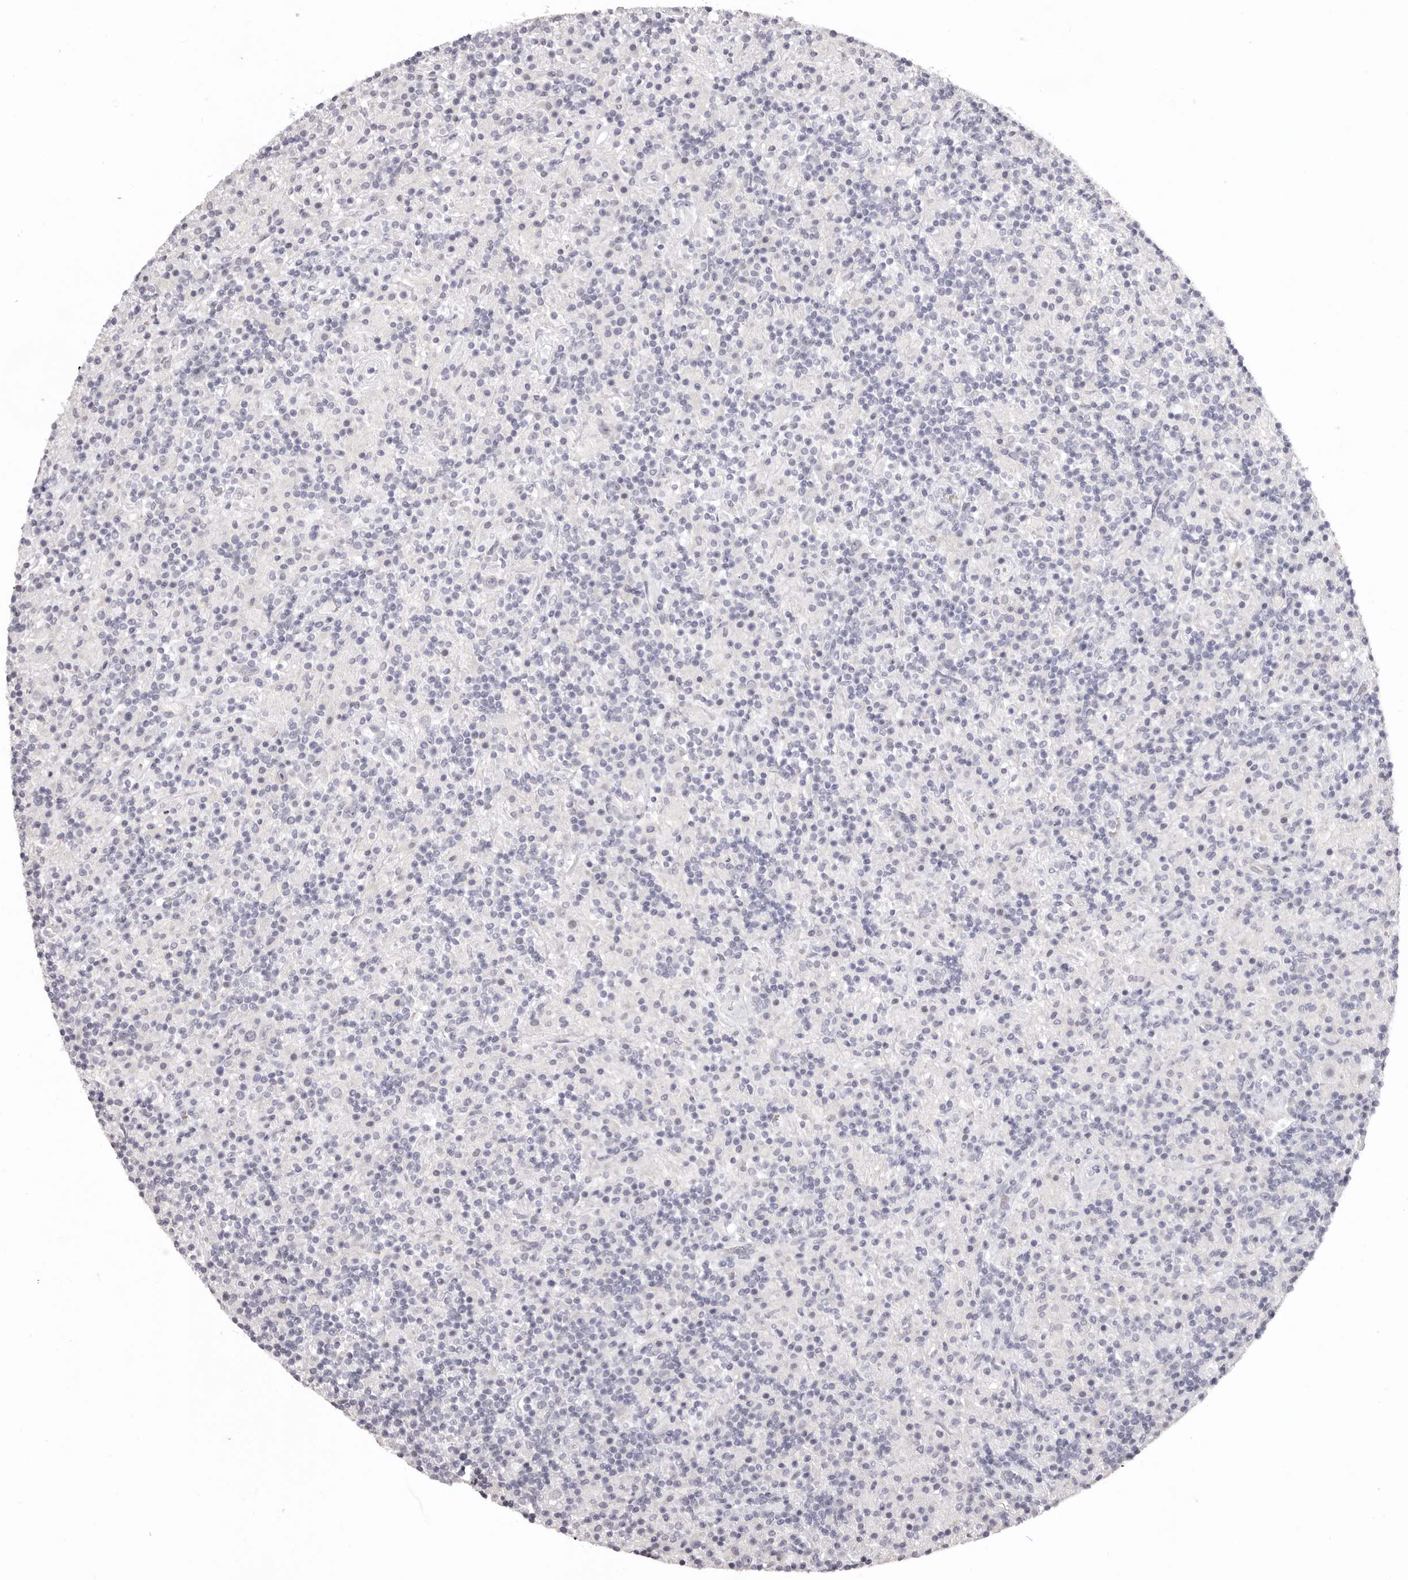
{"staining": {"intensity": "negative", "quantity": "none", "location": "none"}, "tissue": "lymphoma", "cell_type": "Tumor cells", "image_type": "cancer", "snomed": [{"axis": "morphology", "description": "Hodgkin's disease, NOS"}, {"axis": "topography", "description": "Lymph node"}], "caption": "The histopathology image displays no staining of tumor cells in lymphoma.", "gene": "PCDHB6", "patient": {"sex": "male", "age": 70}}